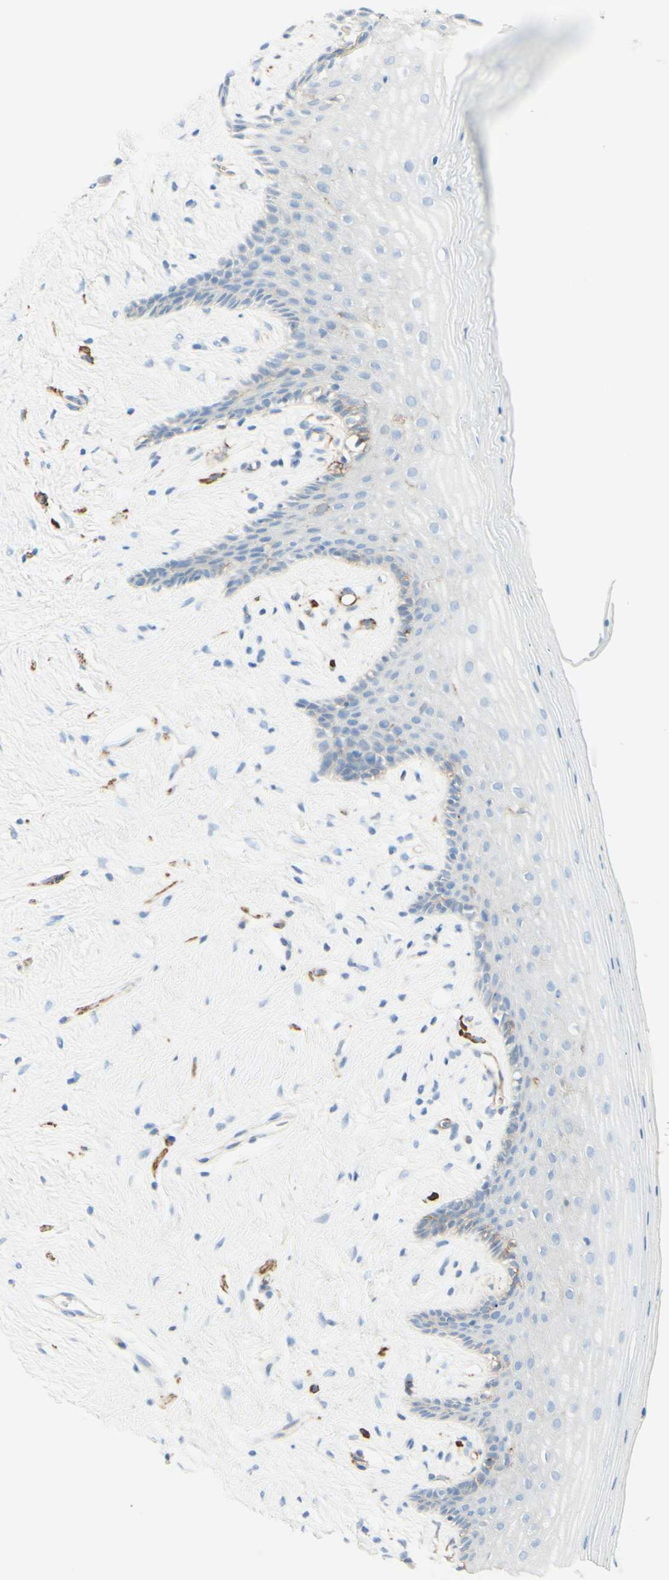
{"staining": {"intensity": "weak", "quantity": "<25%", "location": "cytoplasmic/membranous"}, "tissue": "vagina", "cell_type": "Squamous epithelial cells", "image_type": "normal", "snomed": [{"axis": "morphology", "description": "Normal tissue, NOS"}, {"axis": "topography", "description": "Vagina"}], "caption": "High power microscopy photomicrograph of an immunohistochemistry (IHC) micrograph of normal vagina, revealing no significant positivity in squamous epithelial cells. The staining is performed using DAB (3,3'-diaminobenzidine) brown chromogen with nuclei counter-stained in using hematoxylin.", "gene": "ALCAM", "patient": {"sex": "female", "age": 44}}